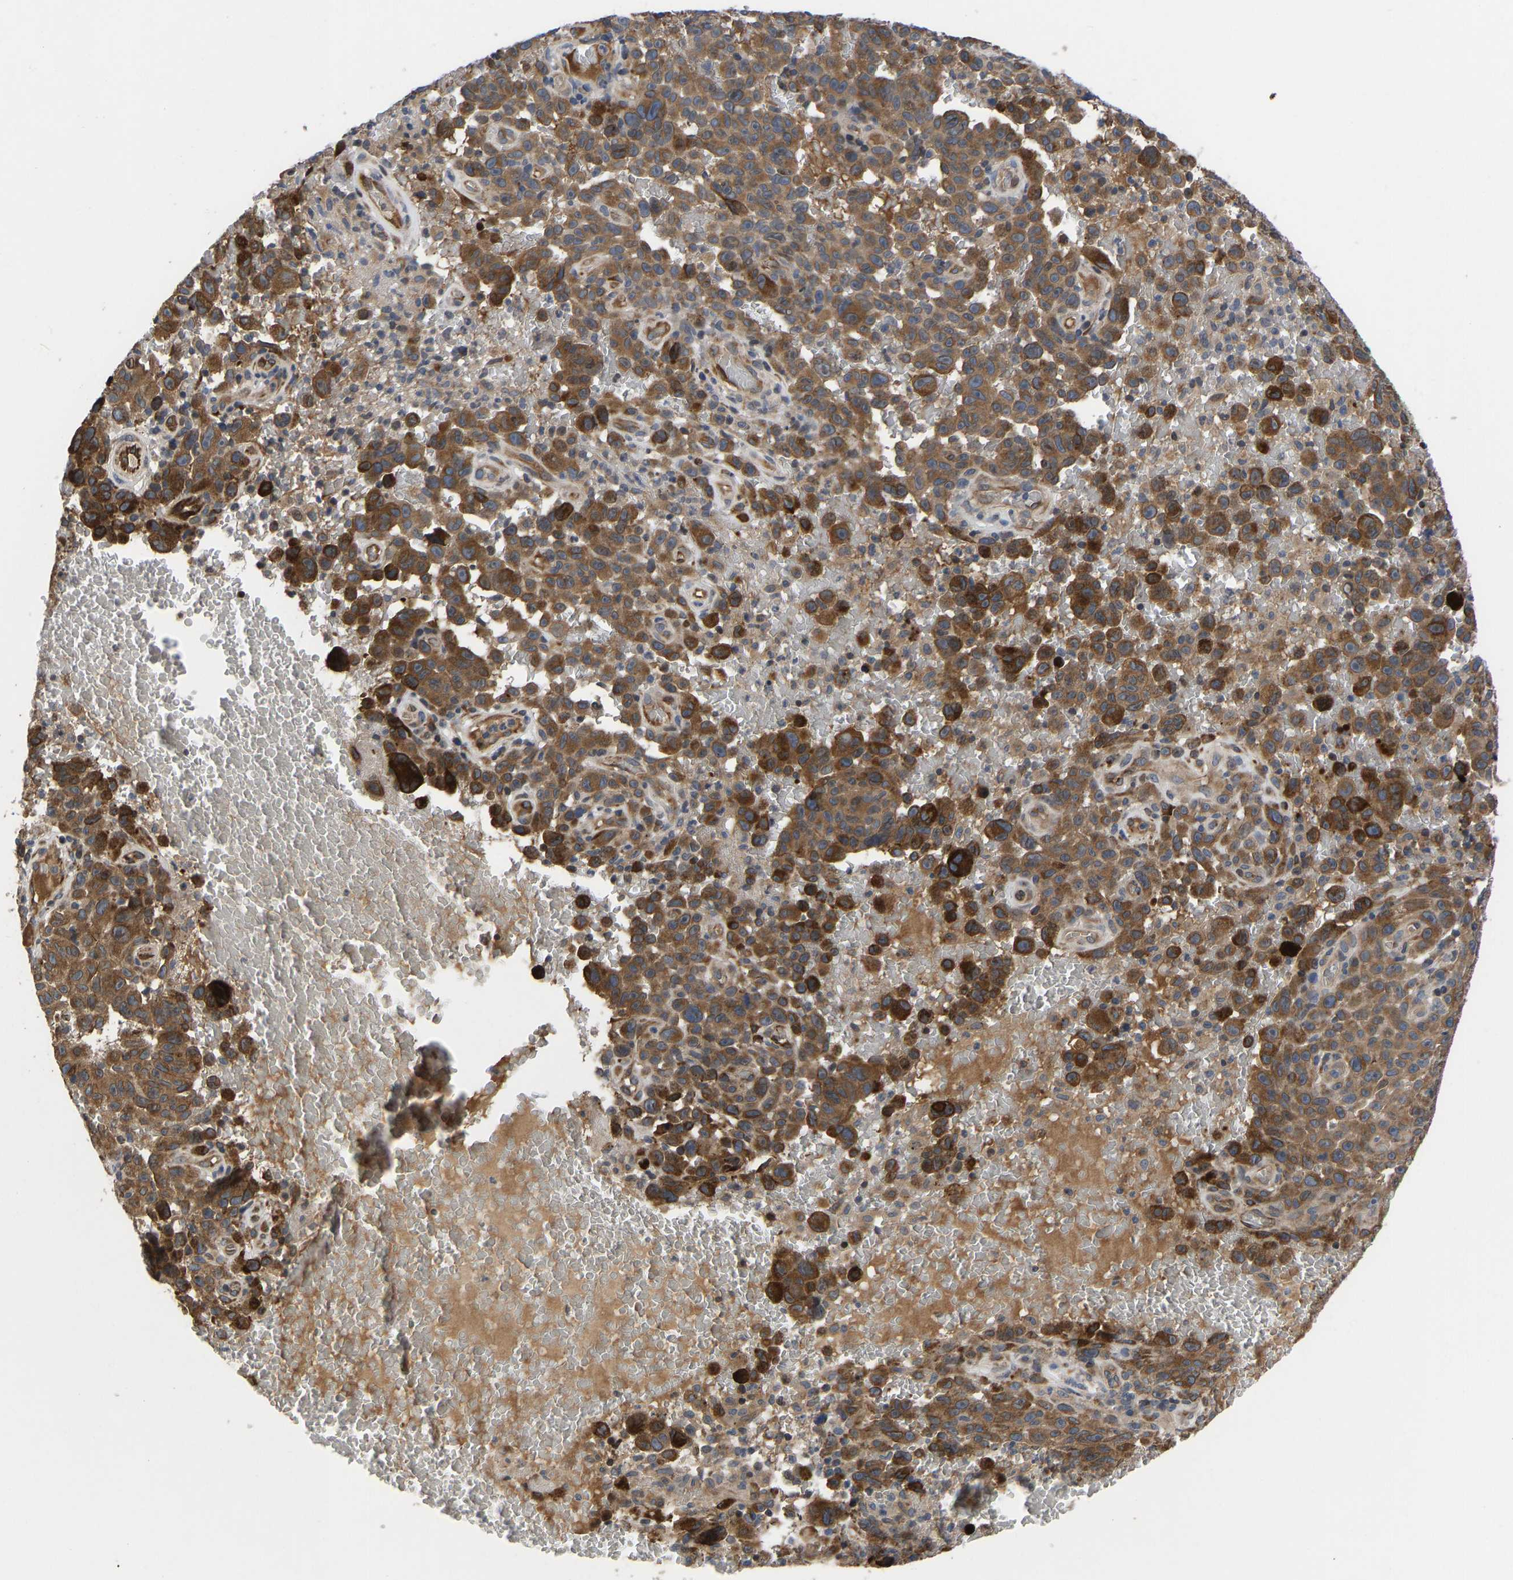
{"staining": {"intensity": "strong", "quantity": ">75%", "location": "cytoplasmic/membranous"}, "tissue": "melanoma", "cell_type": "Tumor cells", "image_type": "cancer", "snomed": [{"axis": "morphology", "description": "Malignant melanoma, NOS"}, {"axis": "topography", "description": "Skin"}], "caption": "Protein expression by immunohistochemistry exhibits strong cytoplasmic/membranous positivity in approximately >75% of tumor cells in melanoma.", "gene": "FRRS1", "patient": {"sex": "female", "age": 82}}